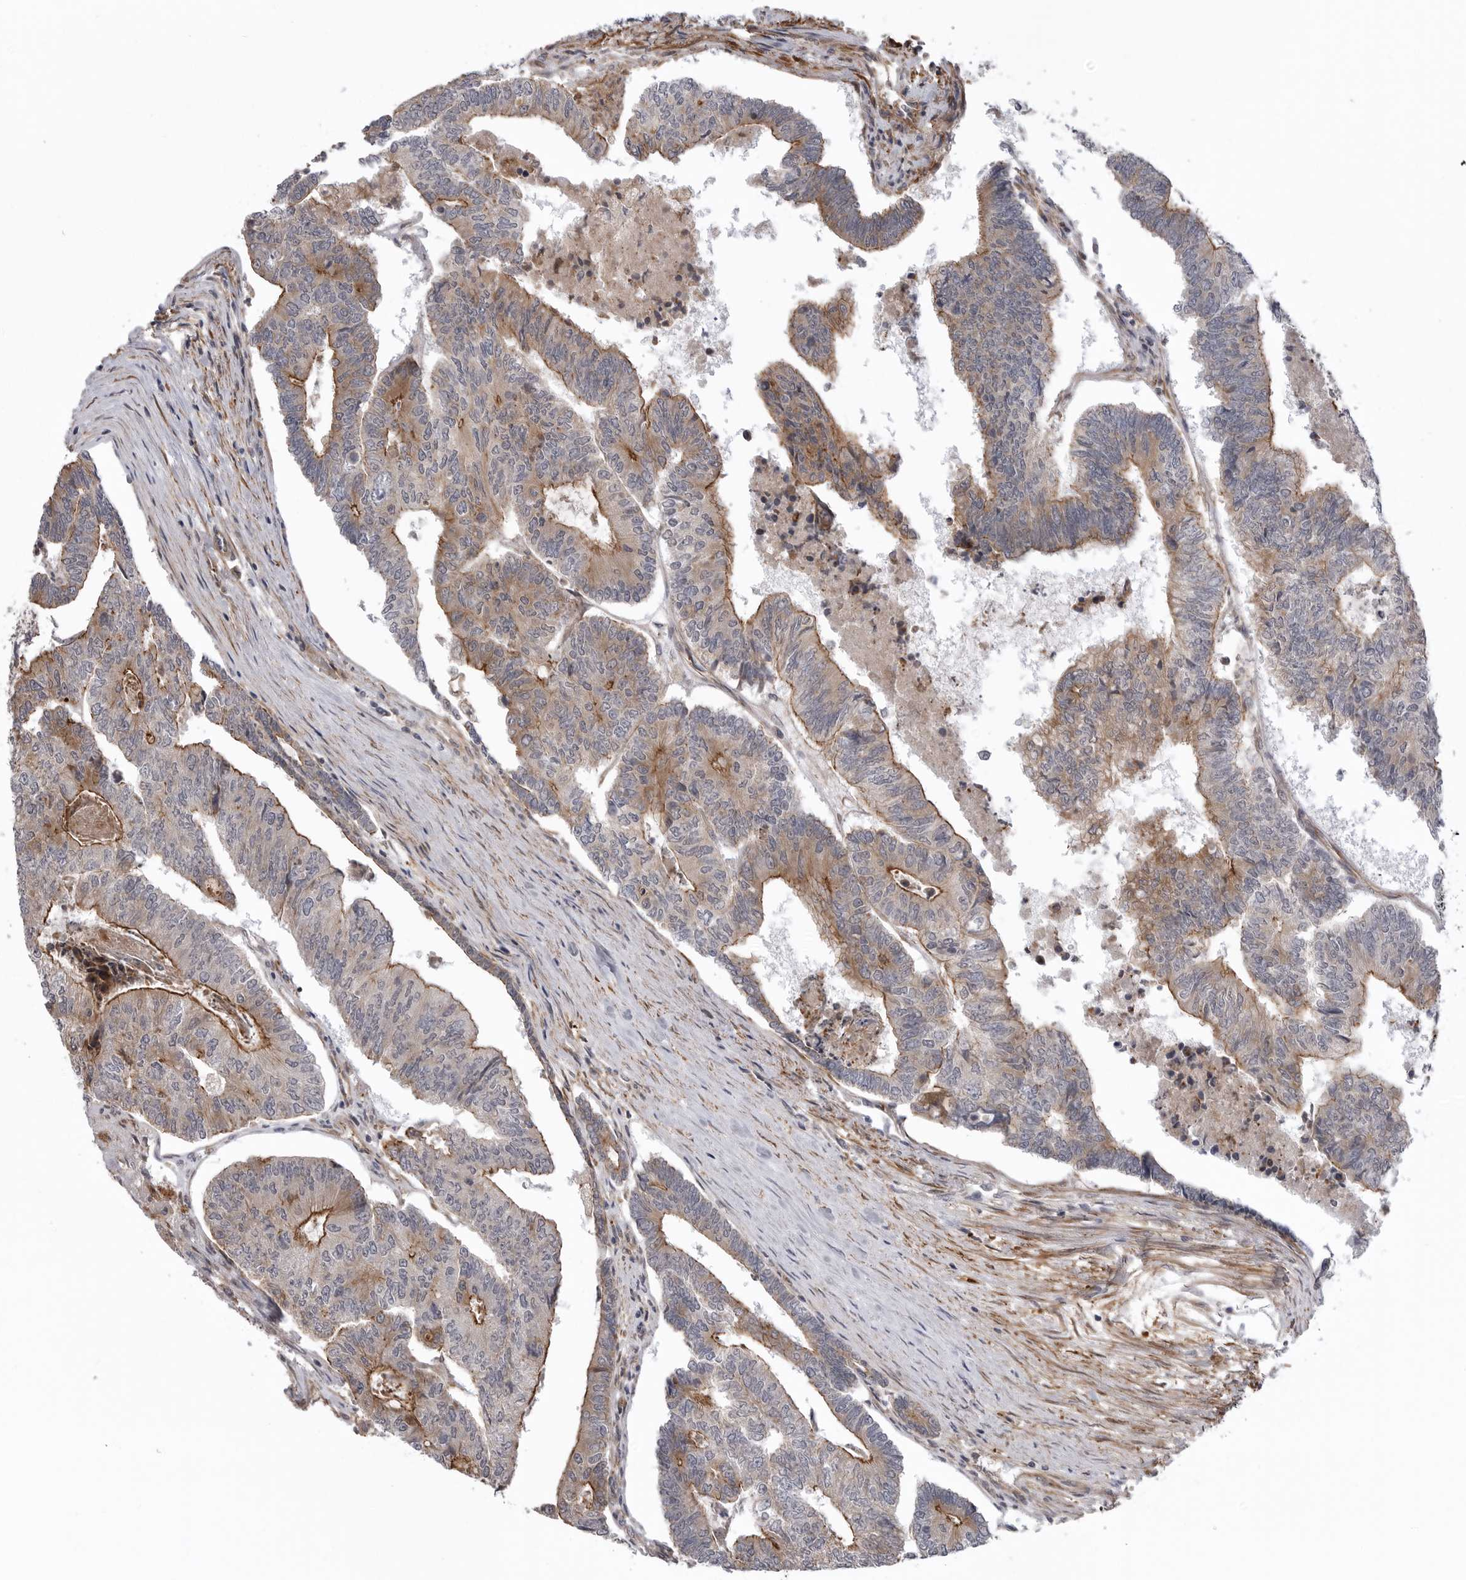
{"staining": {"intensity": "moderate", "quantity": ">75%", "location": "cytoplasmic/membranous"}, "tissue": "colorectal cancer", "cell_type": "Tumor cells", "image_type": "cancer", "snomed": [{"axis": "morphology", "description": "Adenocarcinoma, NOS"}, {"axis": "topography", "description": "Colon"}], "caption": "A photomicrograph of human colorectal cancer stained for a protein shows moderate cytoplasmic/membranous brown staining in tumor cells.", "gene": "SCP2", "patient": {"sex": "female", "age": 67}}